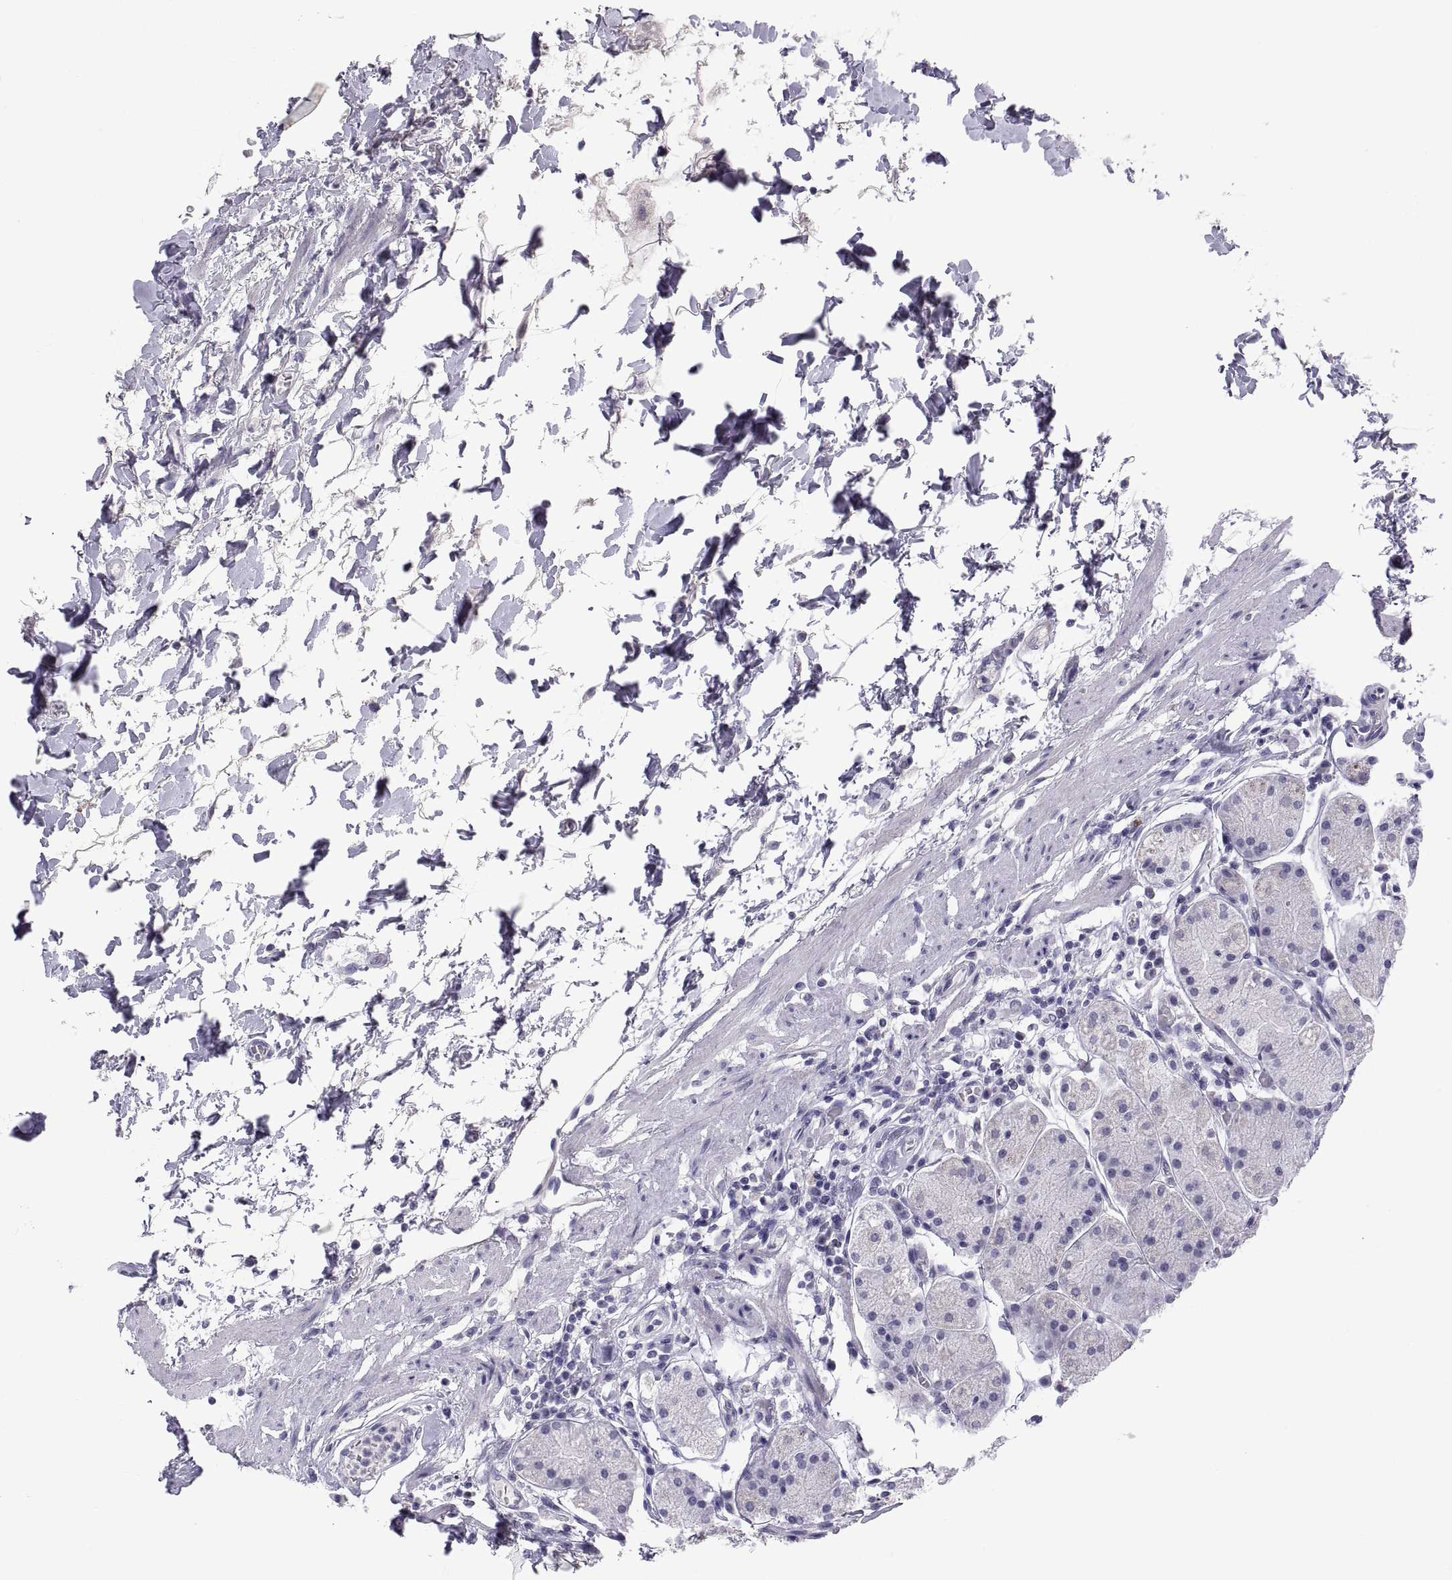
{"staining": {"intensity": "negative", "quantity": "none", "location": "none"}, "tissue": "stomach", "cell_type": "Glandular cells", "image_type": "normal", "snomed": [{"axis": "morphology", "description": "Normal tissue, NOS"}, {"axis": "topography", "description": "Stomach"}], "caption": "Immunohistochemistry (IHC) photomicrograph of benign stomach: human stomach stained with DAB displays no significant protein expression in glandular cells.", "gene": "TEX13A", "patient": {"sex": "male", "age": 54}}